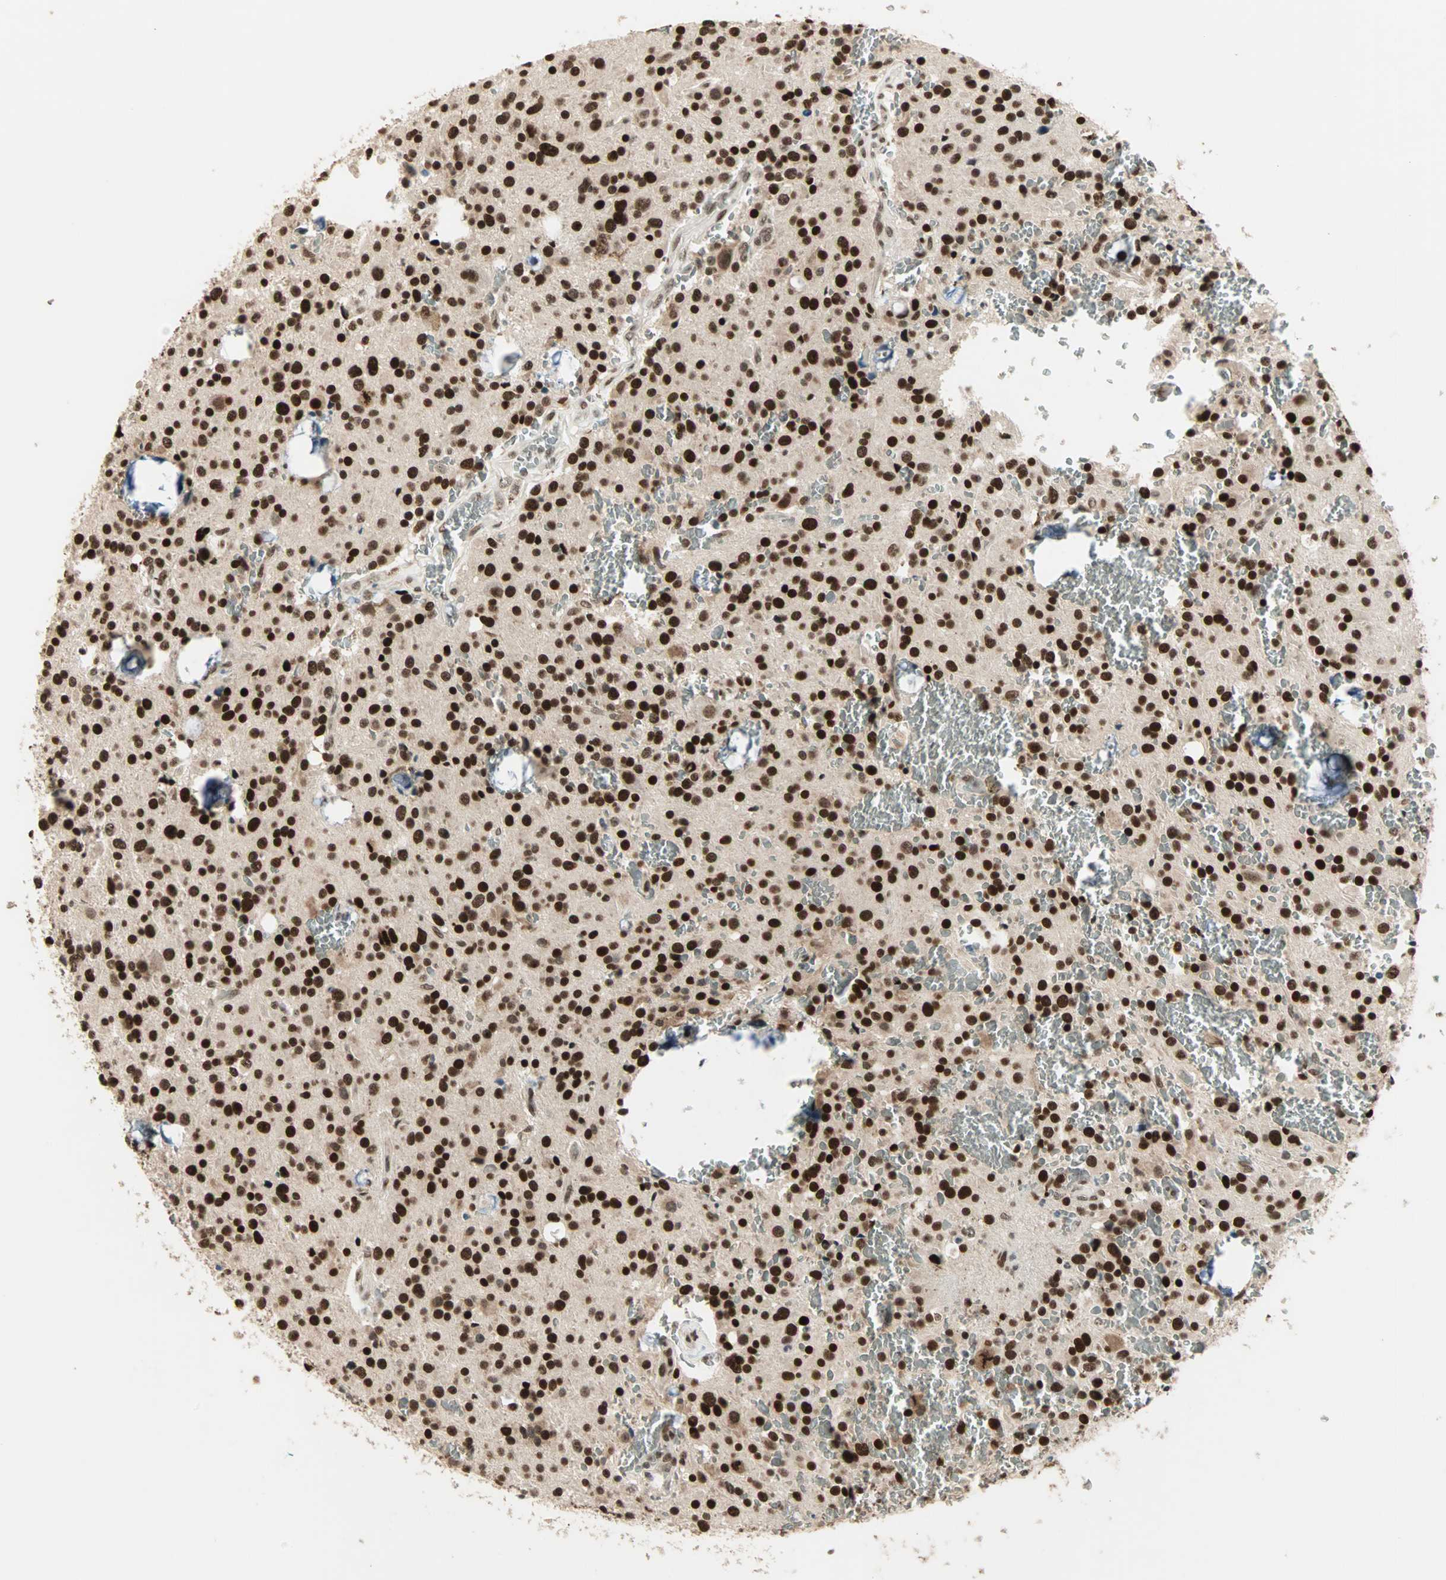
{"staining": {"intensity": "strong", "quantity": ">75%", "location": "nuclear"}, "tissue": "glioma", "cell_type": "Tumor cells", "image_type": "cancer", "snomed": [{"axis": "morphology", "description": "Glioma, malignant, Low grade"}, {"axis": "topography", "description": "Brain"}], "caption": "This image demonstrates IHC staining of human malignant glioma (low-grade), with high strong nuclear positivity in approximately >75% of tumor cells.", "gene": "MDC1", "patient": {"sex": "male", "age": 58}}